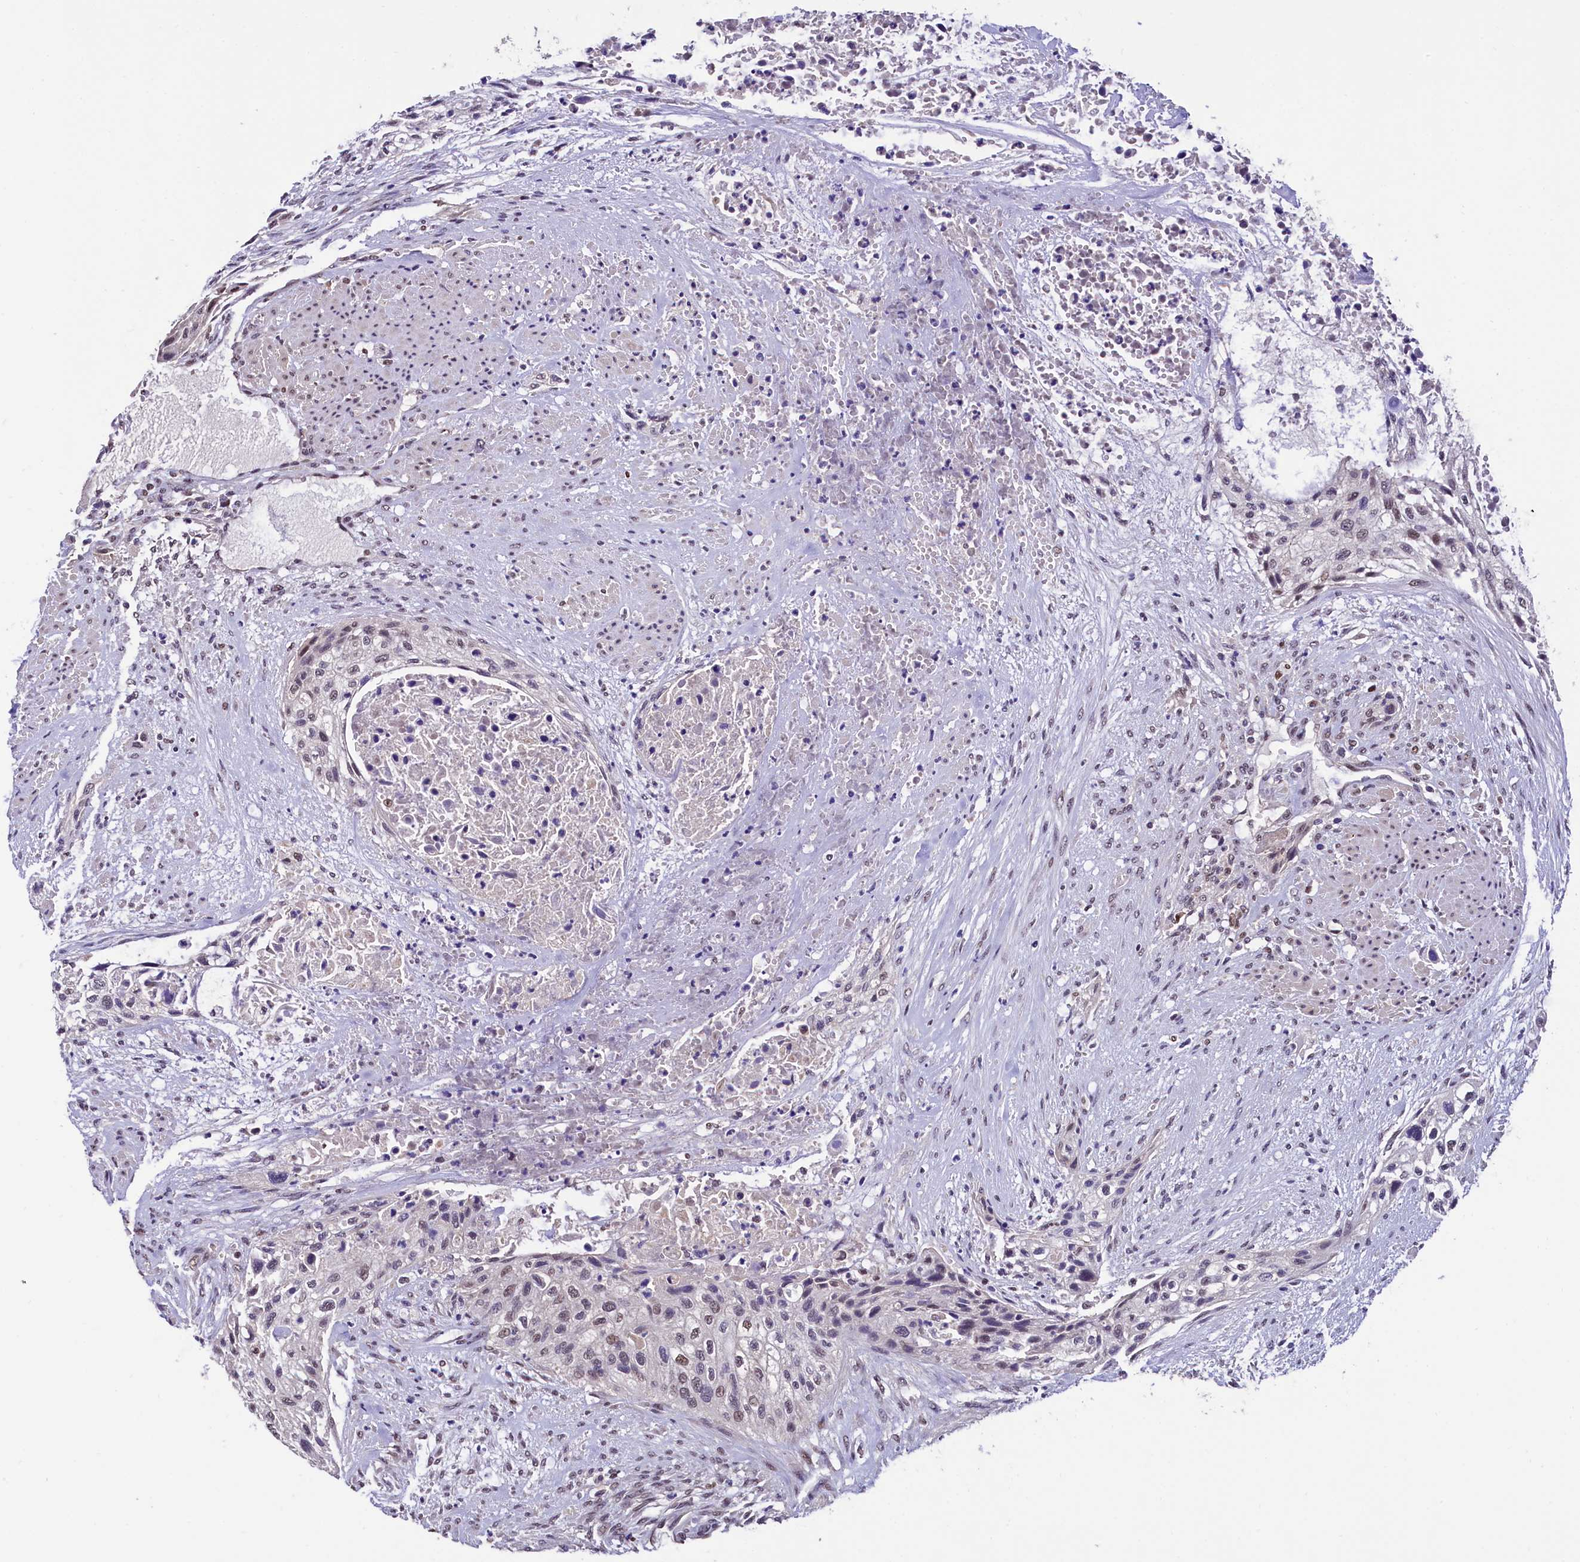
{"staining": {"intensity": "weak", "quantity": "25%-75%", "location": "nuclear"}, "tissue": "urothelial cancer", "cell_type": "Tumor cells", "image_type": "cancer", "snomed": [{"axis": "morphology", "description": "Urothelial carcinoma, High grade"}, {"axis": "topography", "description": "Urinary bladder"}], "caption": "Immunohistochemistry image of human urothelial cancer stained for a protein (brown), which exhibits low levels of weak nuclear staining in about 25%-75% of tumor cells.", "gene": "HECTD4", "patient": {"sex": "male", "age": 35}}